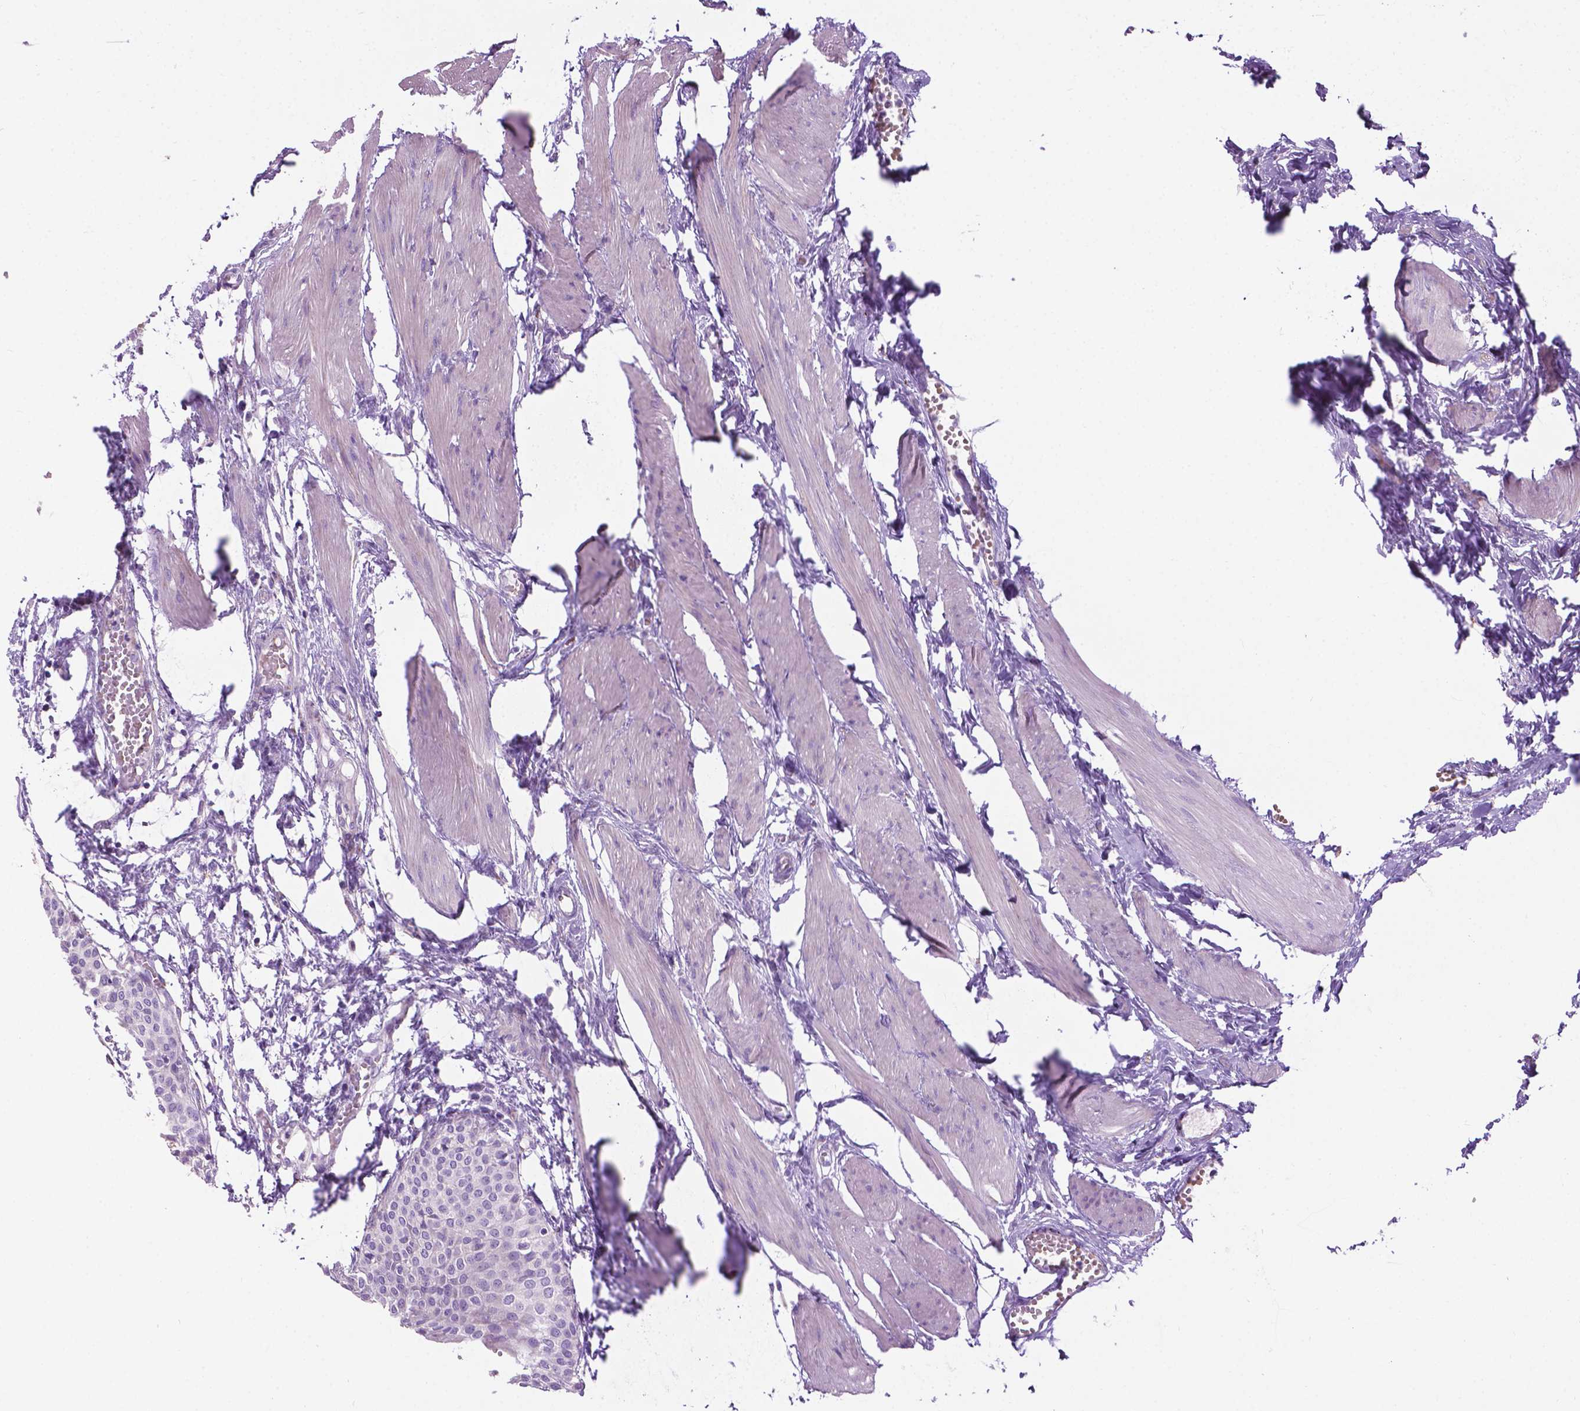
{"staining": {"intensity": "negative", "quantity": "none", "location": "none"}, "tissue": "urinary bladder", "cell_type": "Urothelial cells", "image_type": "normal", "snomed": [{"axis": "morphology", "description": "Normal tissue, NOS"}, {"axis": "topography", "description": "Urinary bladder"}, {"axis": "topography", "description": "Peripheral nerve tissue"}], "caption": "IHC histopathology image of benign urinary bladder: human urinary bladder stained with DAB (3,3'-diaminobenzidine) demonstrates no significant protein expression in urothelial cells.", "gene": "TMEM132E", "patient": {"sex": "male", "age": 55}}